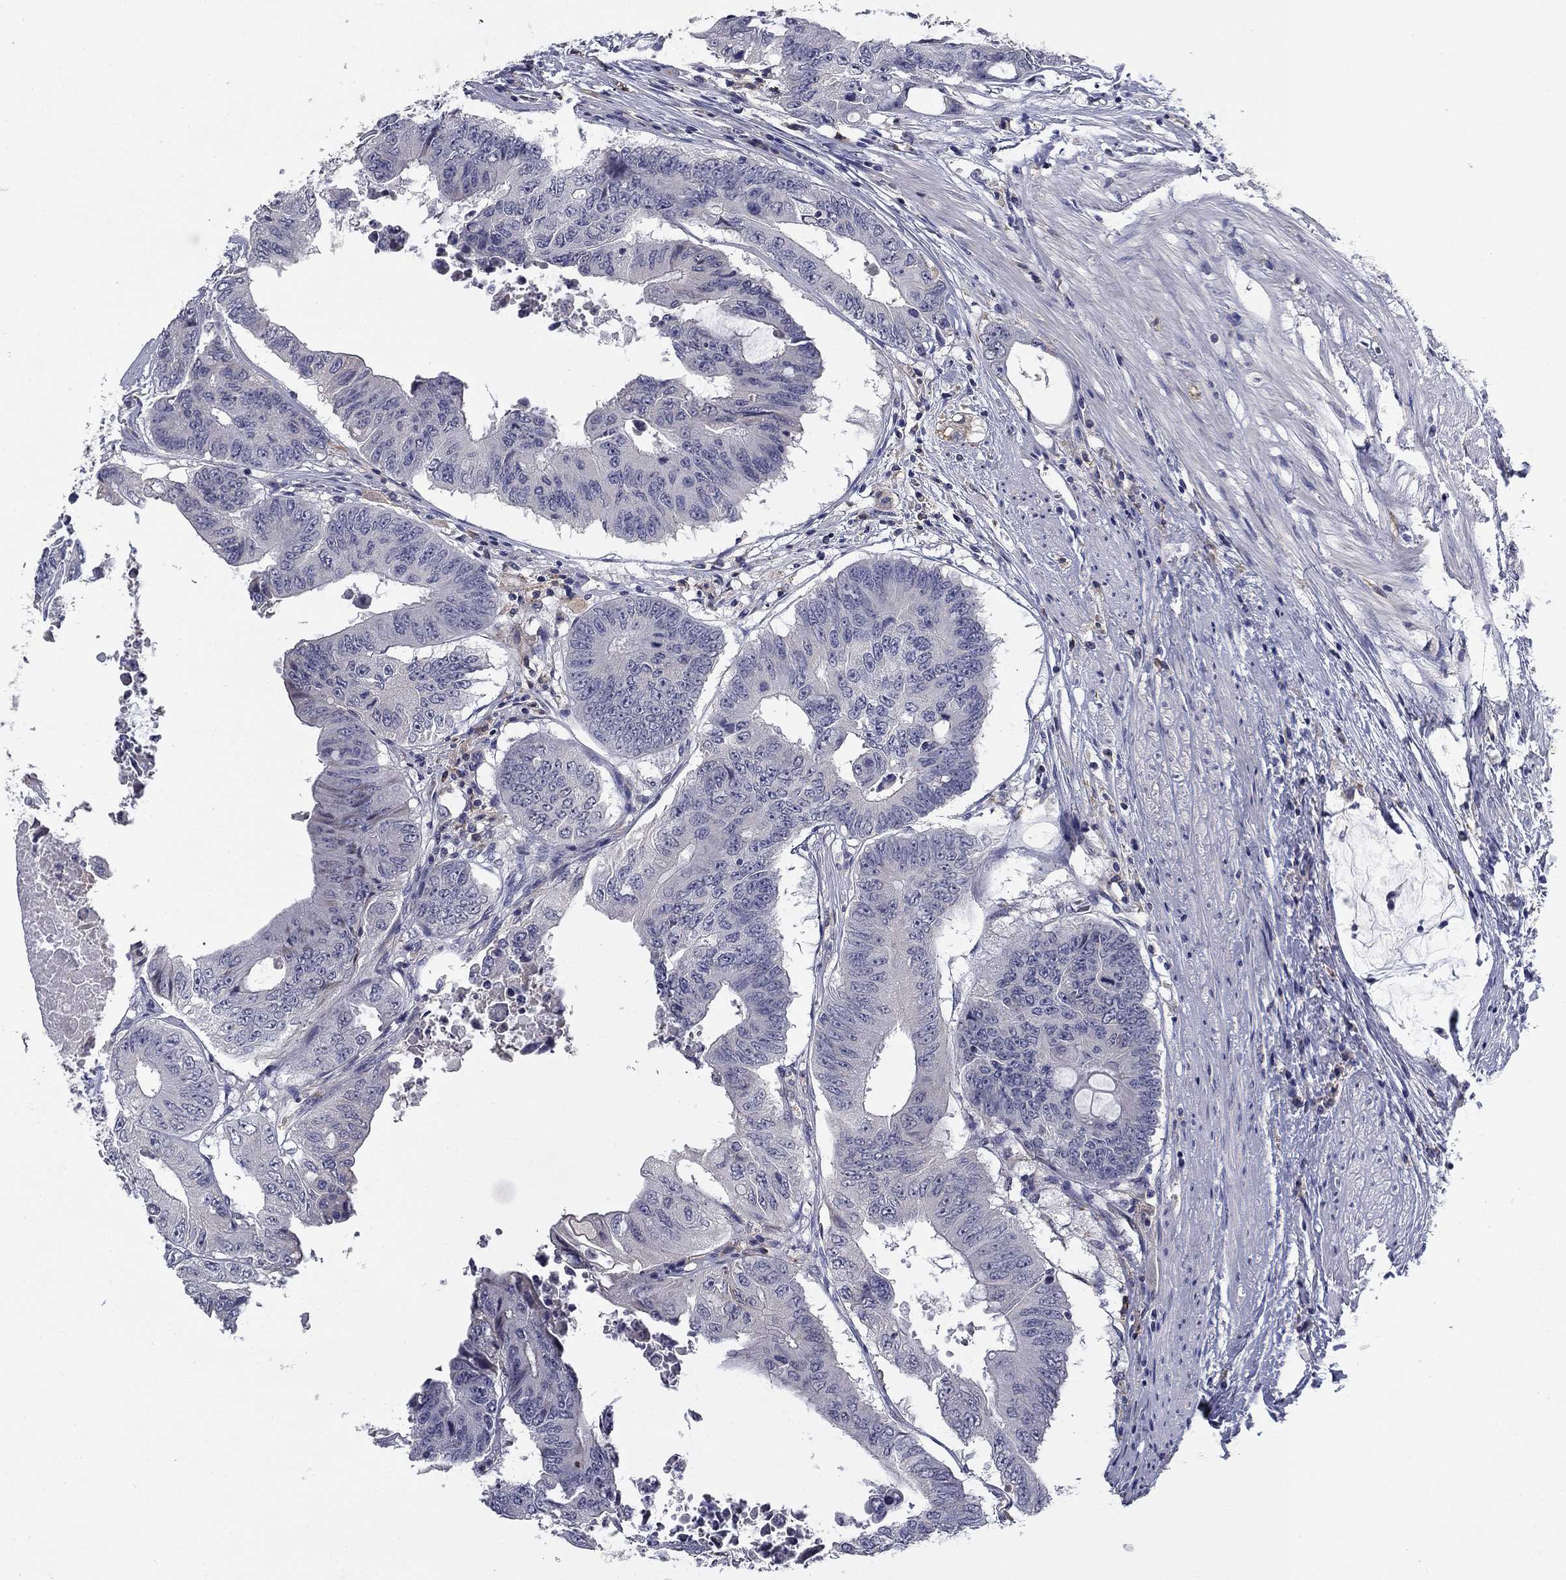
{"staining": {"intensity": "negative", "quantity": "none", "location": "none"}, "tissue": "colorectal cancer", "cell_type": "Tumor cells", "image_type": "cancer", "snomed": [{"axis": "morphology", "description": "Adenocarcinoma, NOS"}, {"axis": "topography", "description": "Rectum"}], "caption": "Tumor cells show no significant protein staining in colorectal cancer (adenocarcinoma).", "gene": "CD274", "patient": {"sex": "male", "age": 59}}